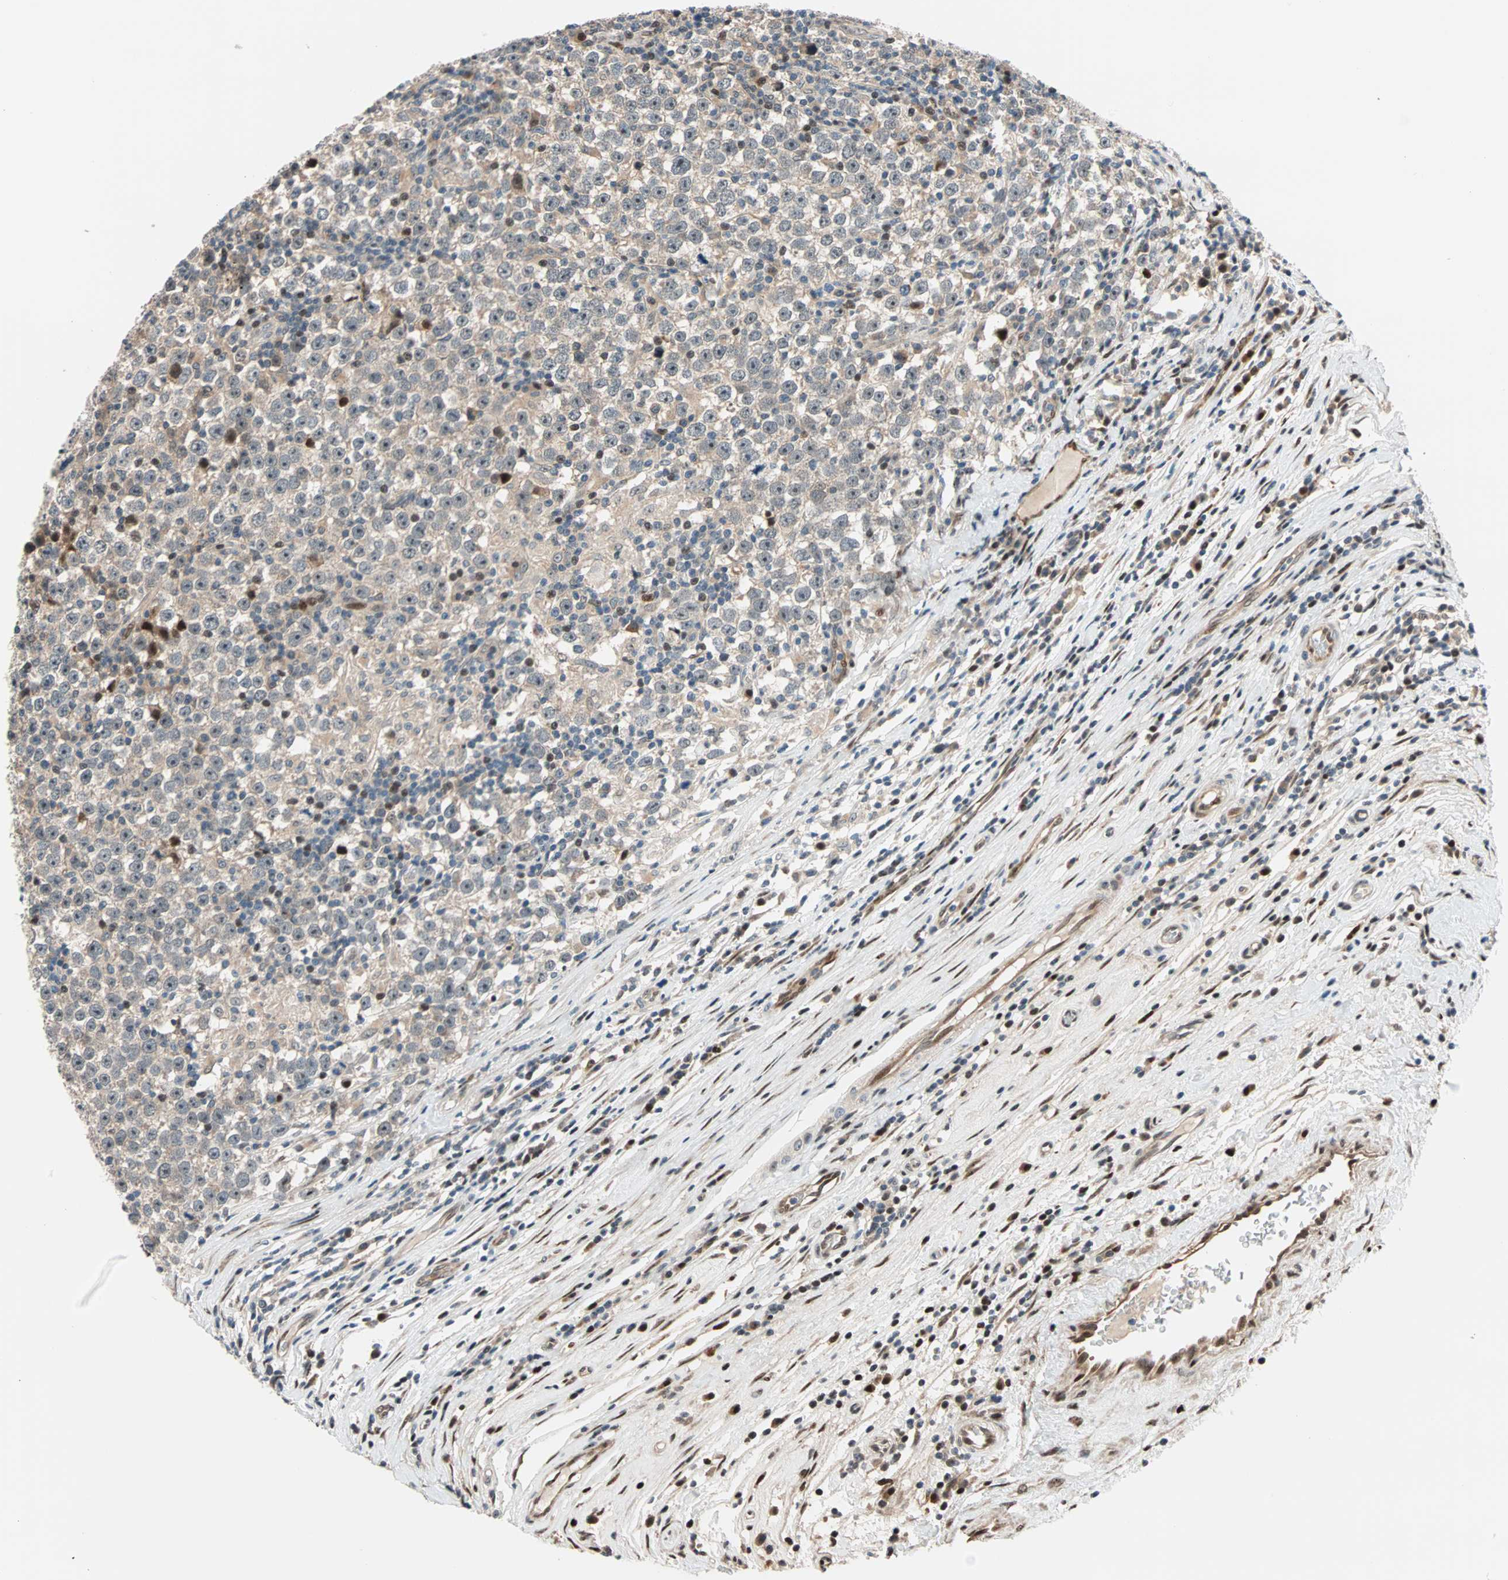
{"staining": {"intensity": "weak", "quantity": ">75%", "location": "cytoplasmic/membranous"}, "tissue": "testis cancer", "cell_type": "Tumor cells", "image_type": "cancer", "snomed": [{"axis": "morphology", "description": "Seminoma, NOS"}, {"axis": "topography", "description": "Testis"}], "caption": "Approximately >75% of tumor cells in testis cancer reveal weak cytoplasmic/membranous protein expression as visualized by brown immunohistochemical staining.", "gene": "HECW1", "patient": {"sex": "male", "age": 43}}